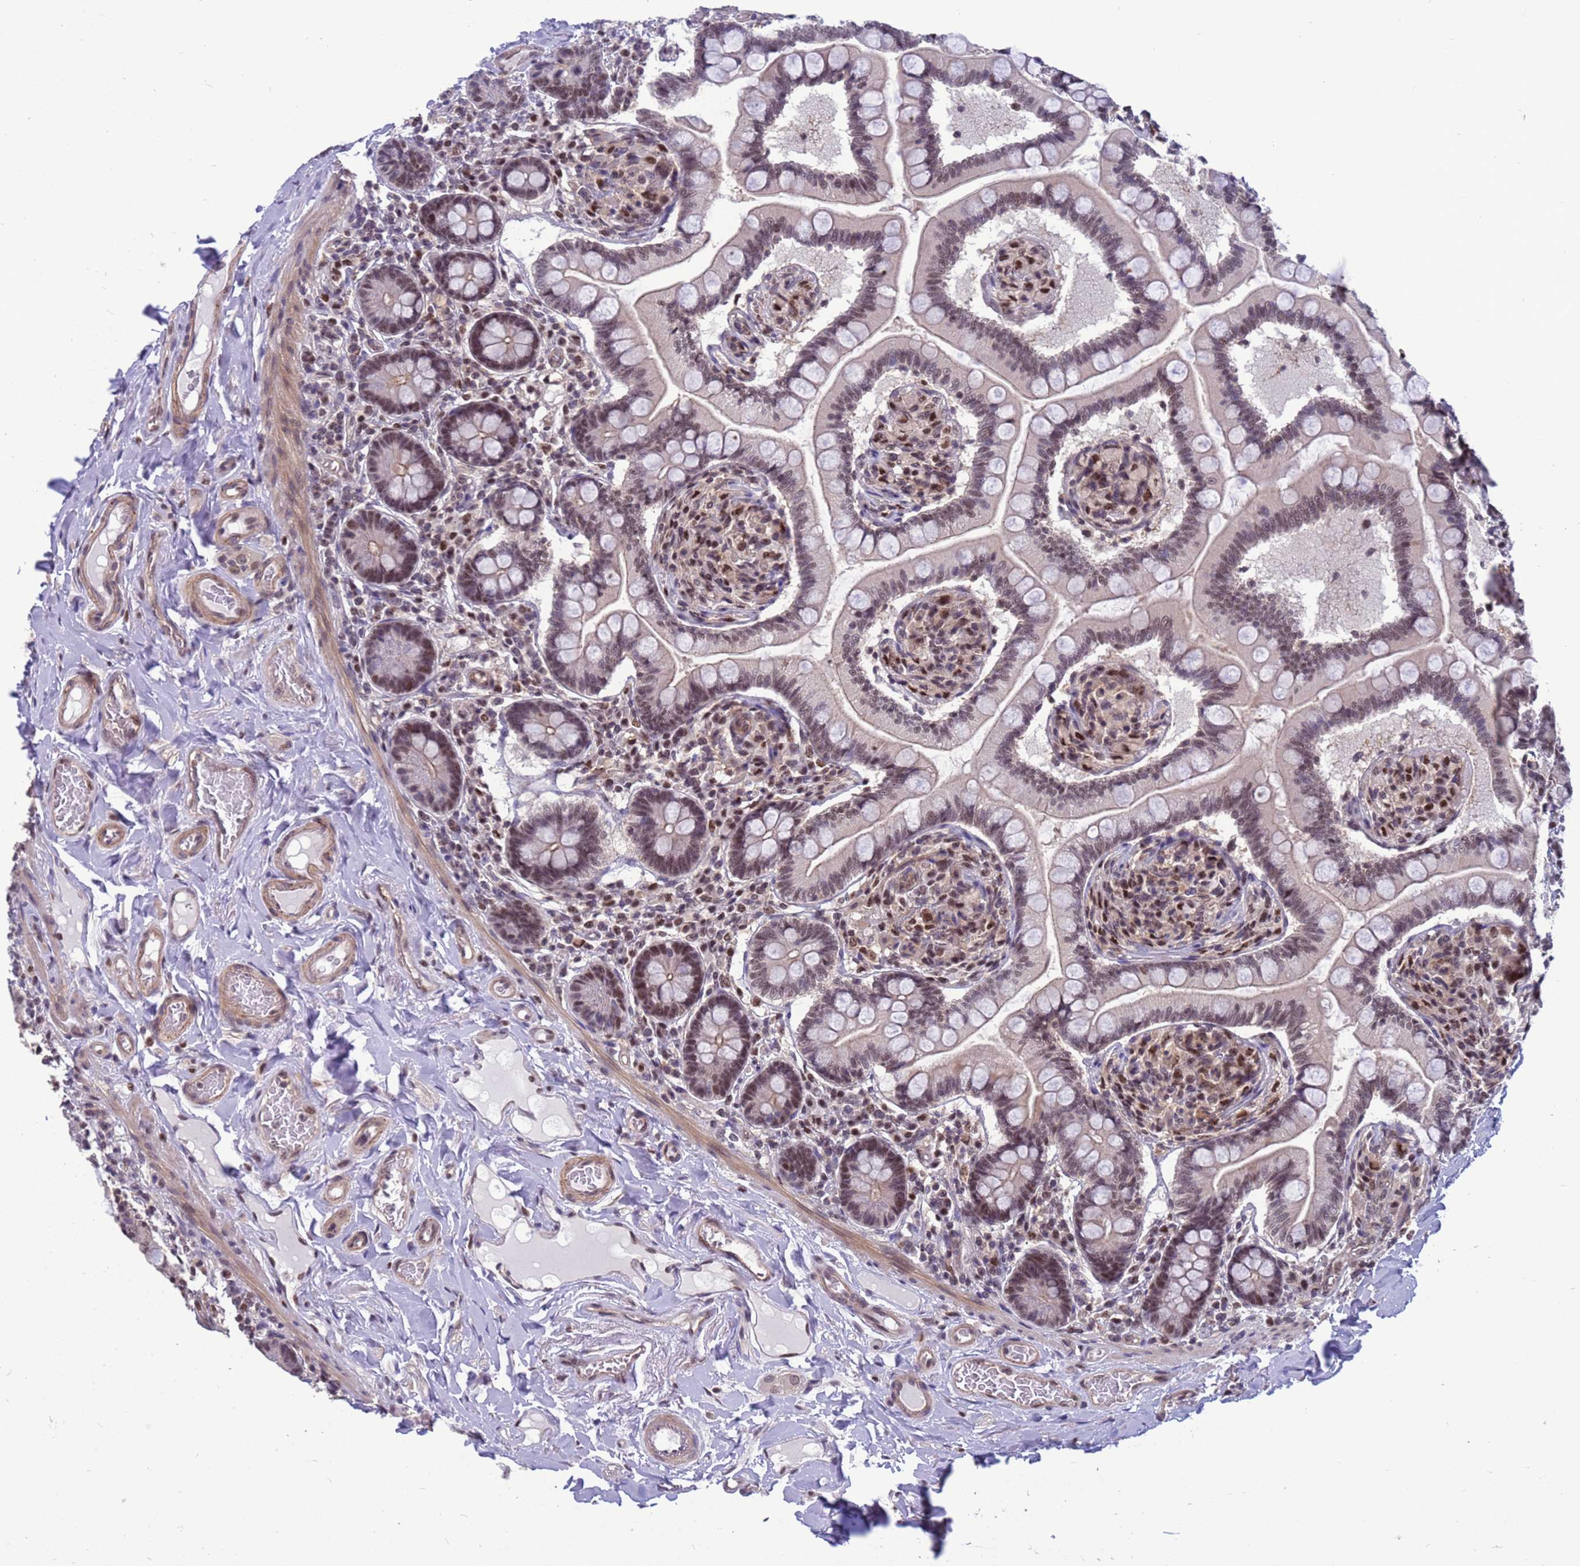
{"staining": {"intensity": "moderate", "quantity": ">75%", "location": "cytoplasmic/membranous,nuclear"}, "tissue": "small intestine", "cell_type": "Glandular cells", "image_type": "normal", "snomed": [{"axis": "morphology", "description": "Normal tissue, NOS"}, {"axis": "topography", "description": "Small intestine"}], "caption": "A medium amount of moderate cytoplasmic/membranous,nuclear positivity is present in about >75% of glandular cells in normal small intestine. The protein of interest is shown in brown color, while the nuclei are stained blue.", "gene": "NSL1", "patient": {"sex": "female", "age": 64}}